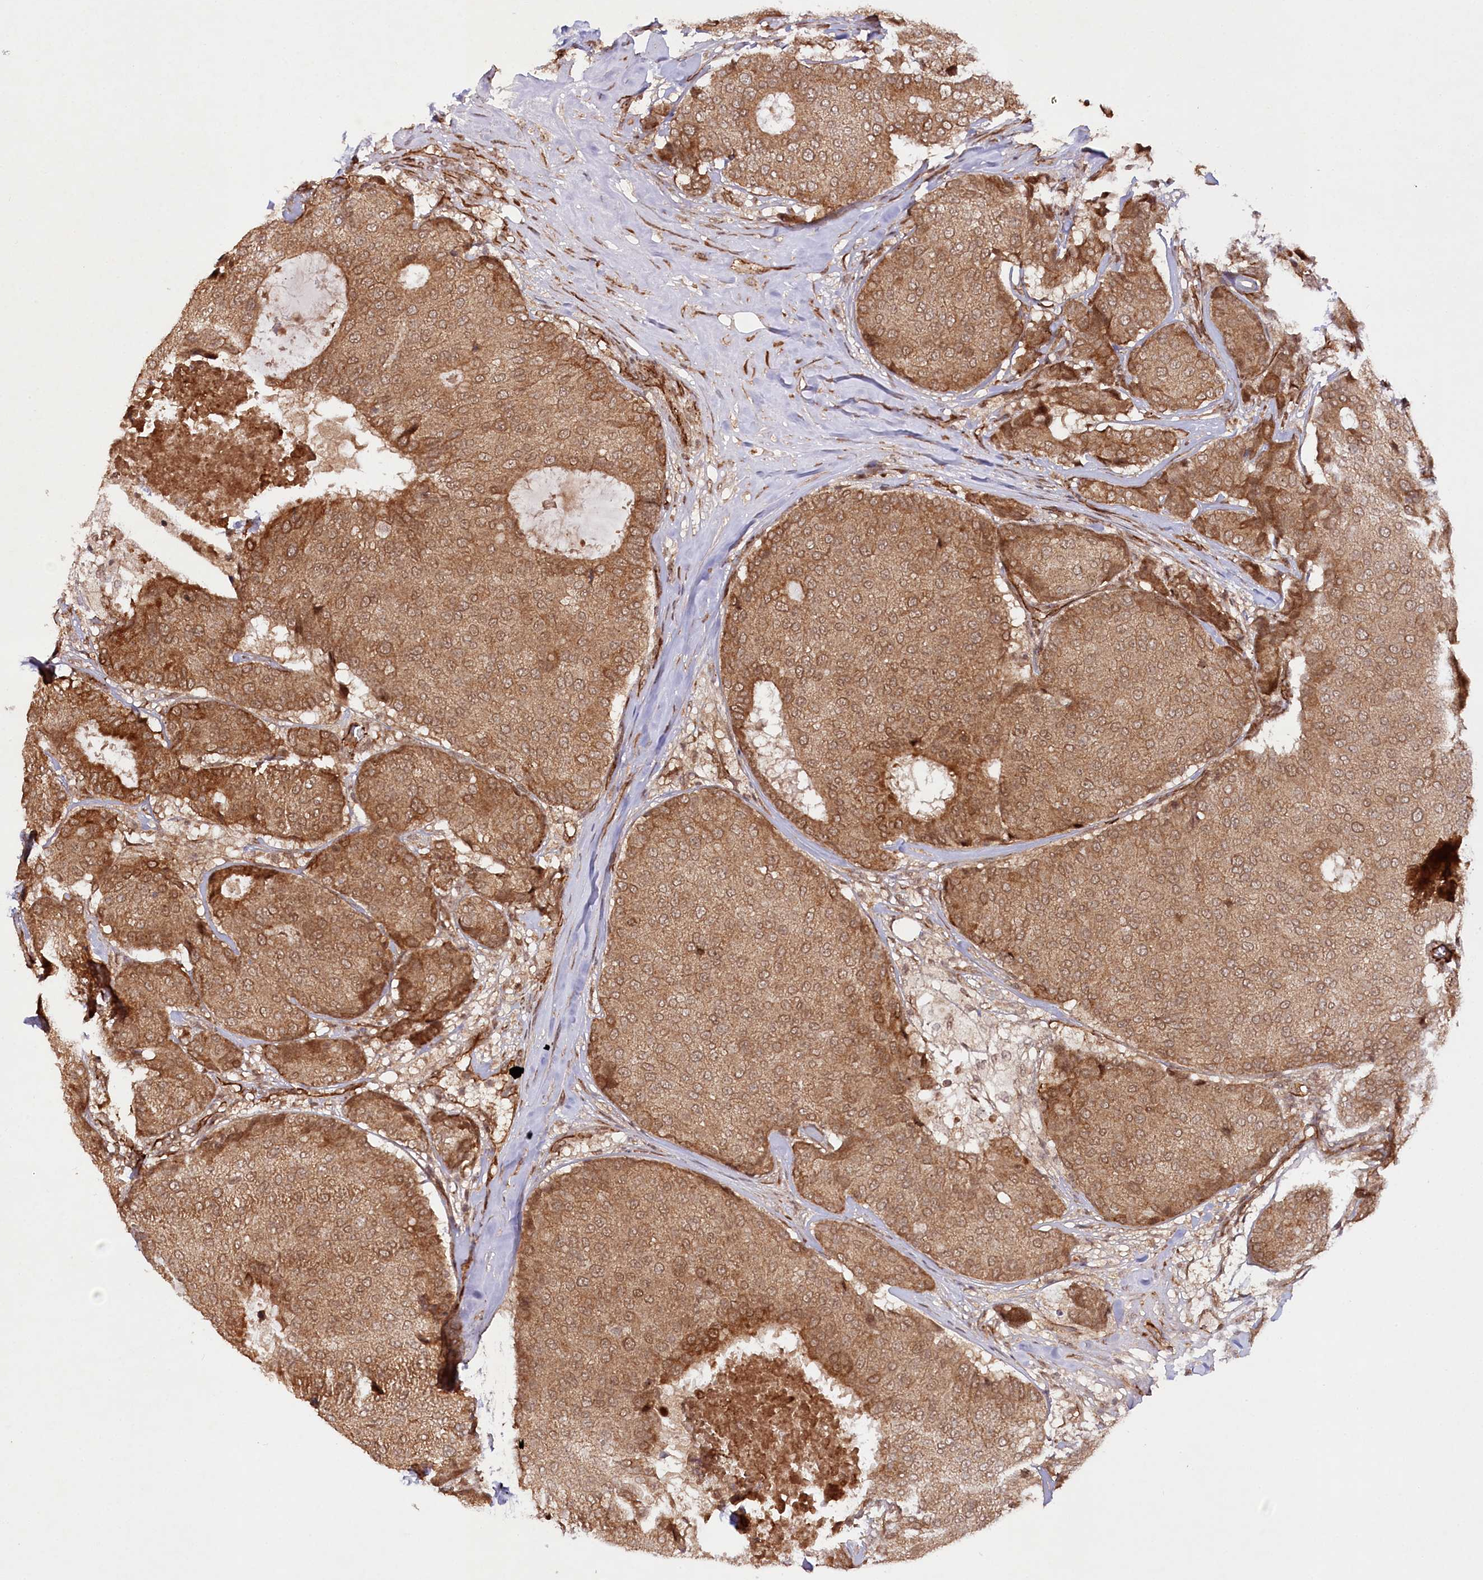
{"staining": {"intensity": "moderate", "quantity": ">75%", "location": "cytoplasmic/membranous"}, "tissue": "breast cancer", "cell_type": "Tumor cells", "image_type": "cancer", "snomed": [{"axis": "morphology", "description": "Duct carcinoma"}, {"axis": "topography", "description": "Breast"}], "caption": "There is medium levels of moderate cytoplasmic/membranous staining in tumor cells of breast cancer (infiltrating ductal carcinoma), as demonstrated by immunohistochemical staining (brown color).", "gene": "ALKBH8", "patient": {"sex": "female", "age": 75}}